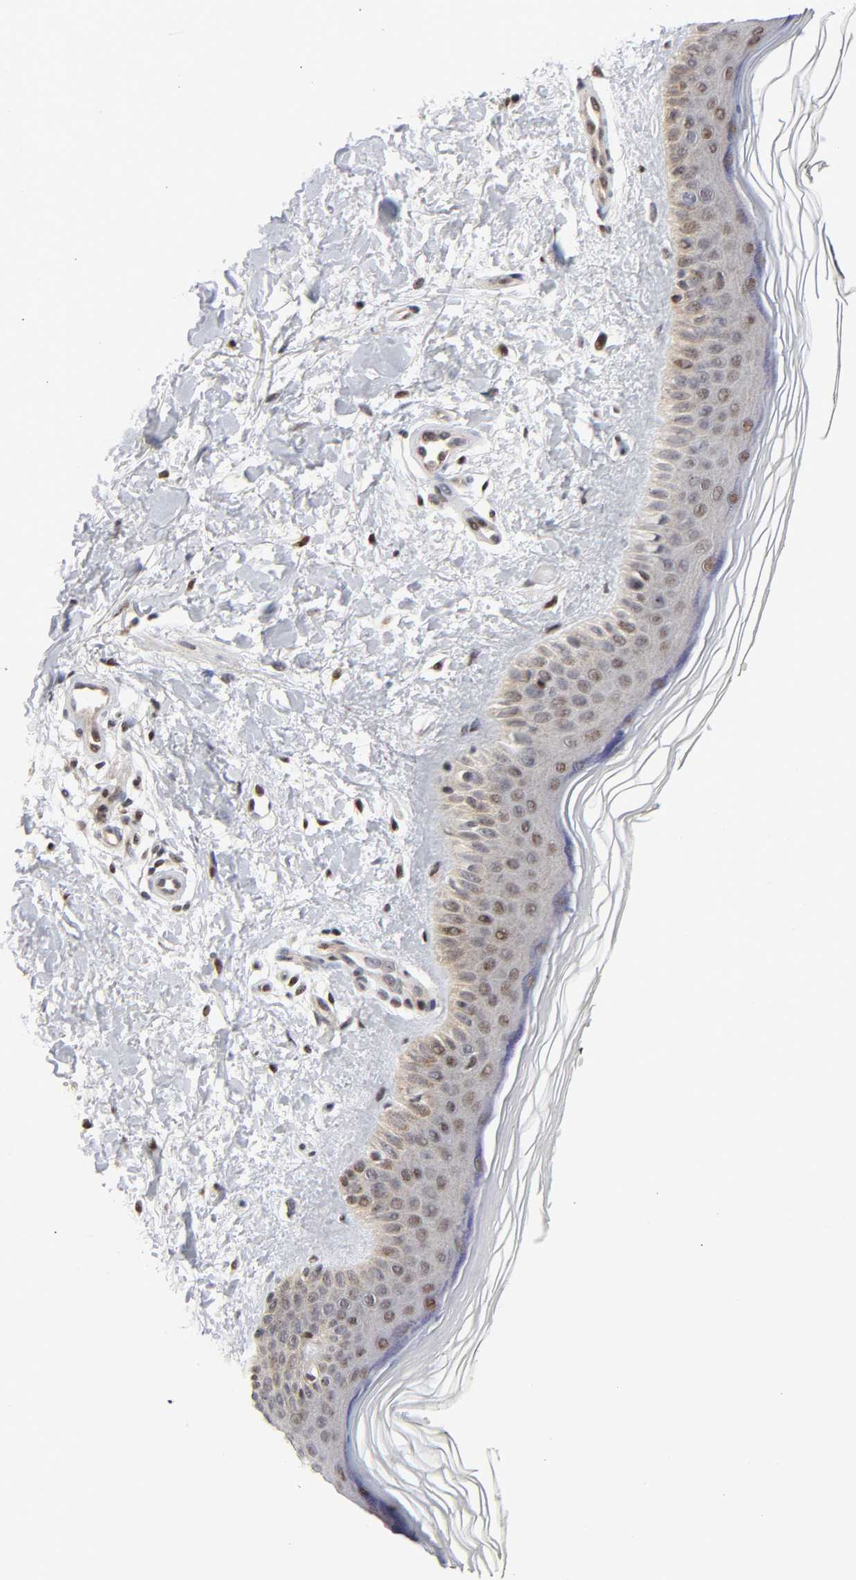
{"staining": {"intensity": "weak", "quantity": "25%-75%", "location": "cytoplasmic/membranous,nuclear"}, "tissue": "skin", "cell_type": "Fibroblasts", "image_type": "normal", "snomed": [{"axis": "morphology", "description": "Normal tissue, NOS"}, {"axis": "topography", "description": "Skin"}], "caption": "Protein analysis of unremarkable skin reveals weak cytoplasmic/membranous,nuclear staining in about 25%-75% of fibroblasts.", "gene": "STK38", "patient": {"sex": "female", "age": 19}}